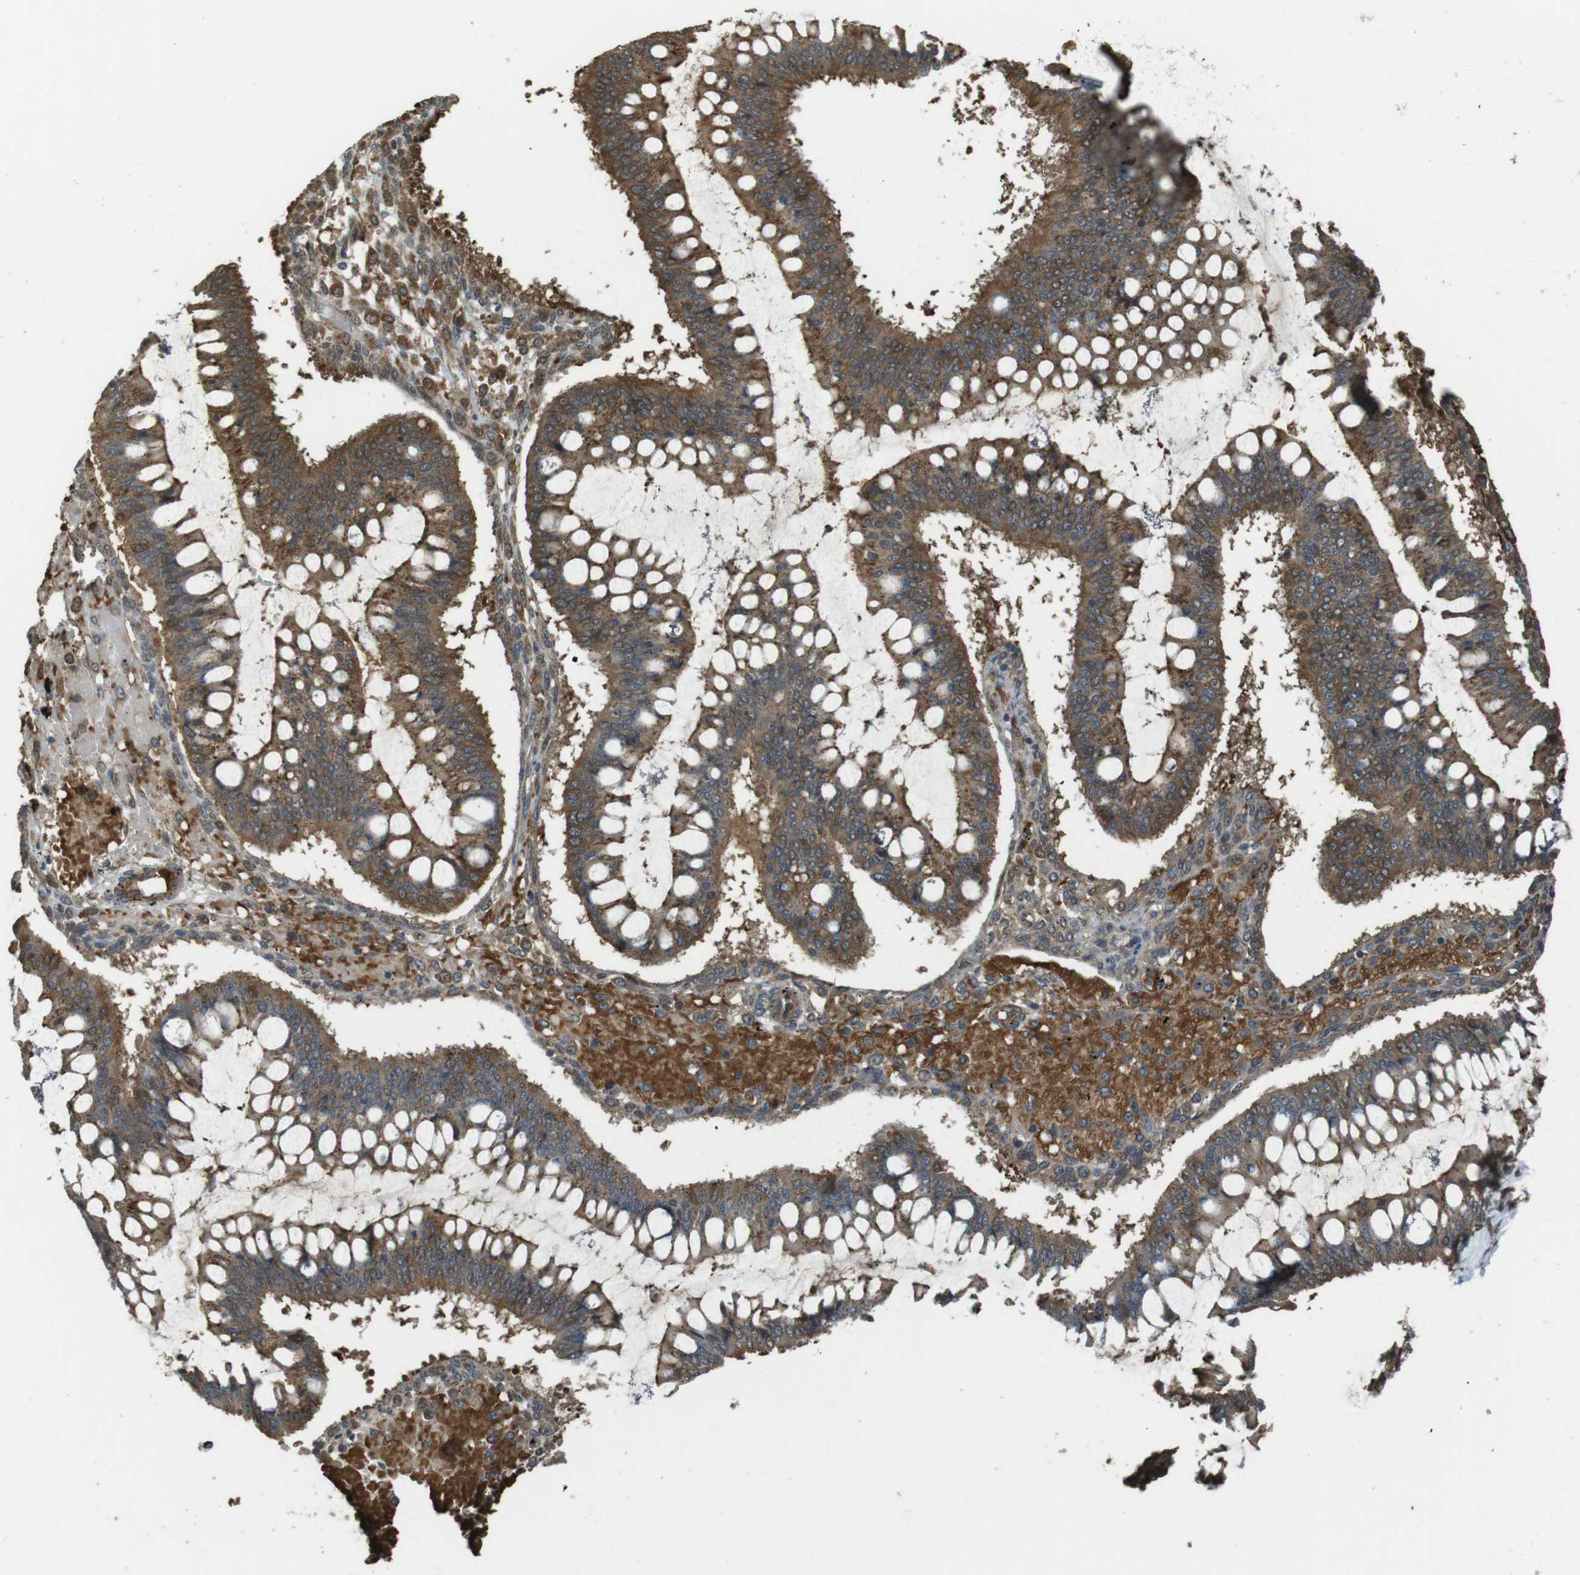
{"staining": {"intensity": "moderate", "quantity": ">75%", "location": "cytoplasmic/membranous"}, "tissue": "ovarian cancer", "cell_type": "Tumor cells", "image_type": "cancer", "snomed": [{"axis": "morphology", "description": "Cystadenocarcinoma, mucinous, NOS"}, {"axis": "topography", "description": "Ovary"}], "caption": "Immunohistochemistry (DAB (3,3'-diaminobenzidine)) staining of ovarian mucinous cystadenocarcinoma shows moderate cytoplasmic/membranous protein positivity in approximately >75% of tumor cells. Immunohistochemistry stains the protein of interest in brown and the nuclei are stained blue.", "gene": "LRRC3B", "patient": {"sex": "female", "age": 73}}